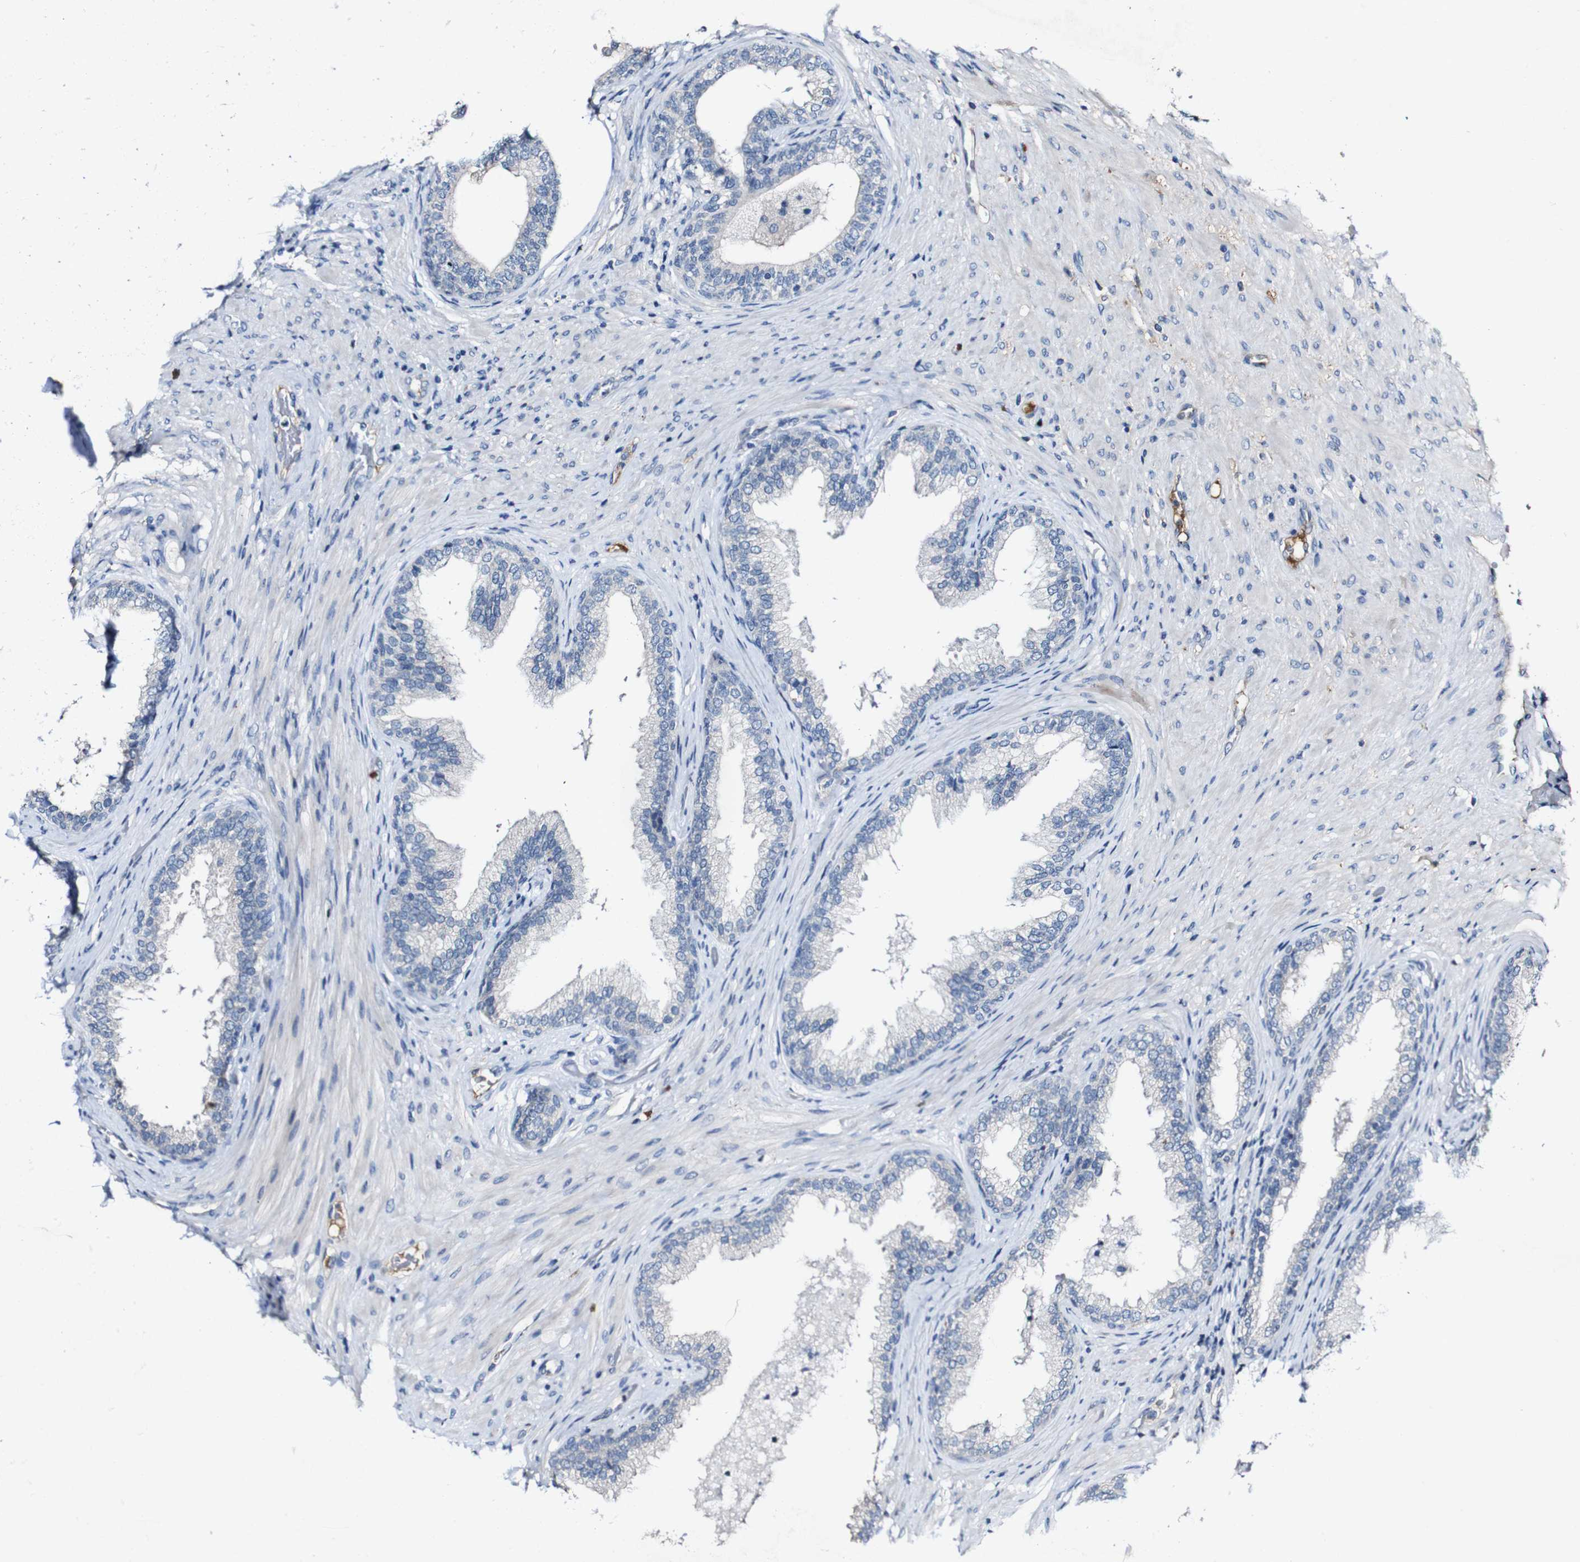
{"staining": {"intensity": "weak", "quantity": "25%-75%", "location": "cytoplasmic/membranous"}, "tissue": "prostate", "cell_type": "Glandular cells", "image_type": "normal", "snomed": [{"axis": "morphology", "description": "Normal tissue, NOS"}, {"axis": "topography", "description": "Prostate"}], "caption": "Protein staining by immunohistochemistry (IHC) displays weak cytoplasmic/membranous staining in about 25%-75% of glandular cells in unremarkable prostate.", "gene": "GRAMD1A", "patient": {"sex": "male", "age": 76}}